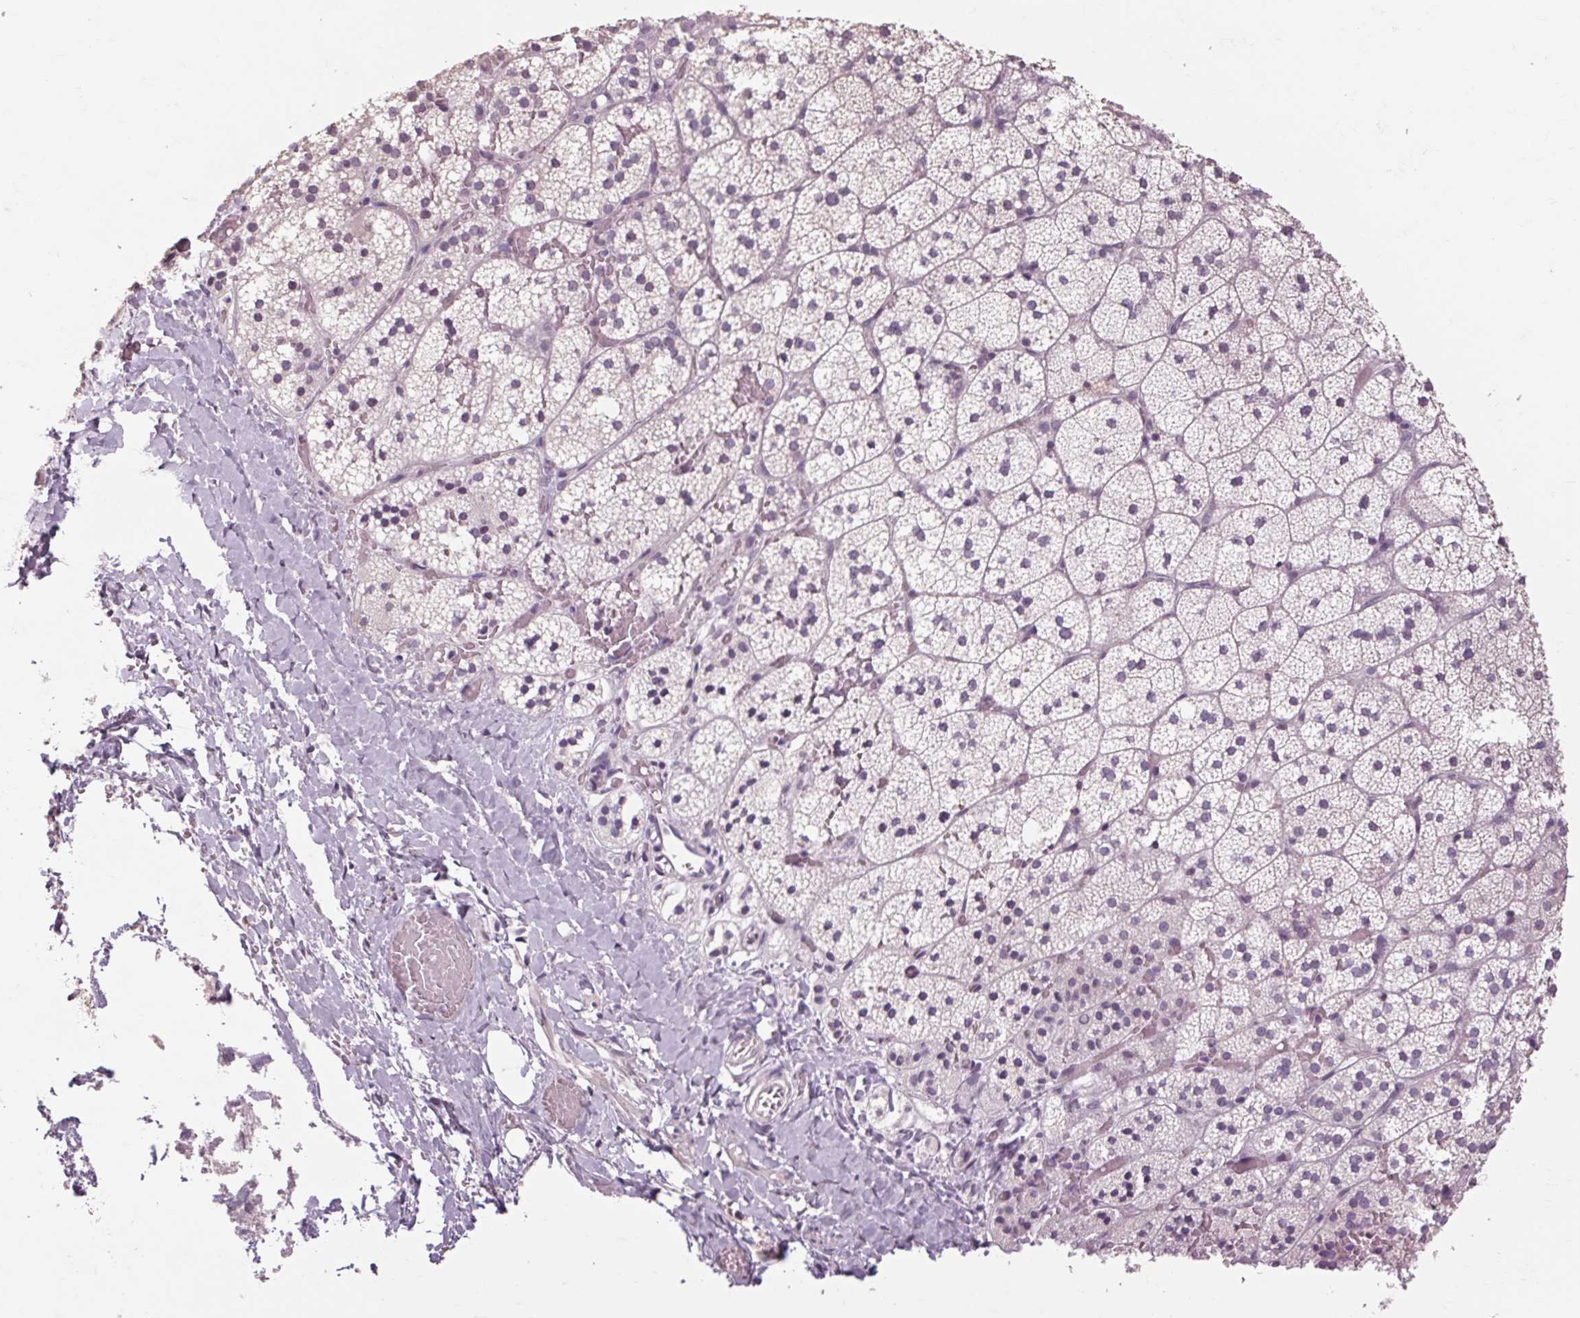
{"staining": {"intensity": "negative", "quantity": "none", "location": "none"}, "tissue": "adrenal gland", "cell_type": "Glandular cells", "image_type": "normal", "snomed": [{"axis": "morphology", "description": "Normal tissue, NOS"}, {"axis": "topography", "description": "Adrenal gland"}], "caption": "Immunohistochemistry image of benign adrenal gland stained for a protein (brown), which demonstrates no staining in glandular cells.", "gene": "POMC", "patient": {"sex": "male", "age": 53}}